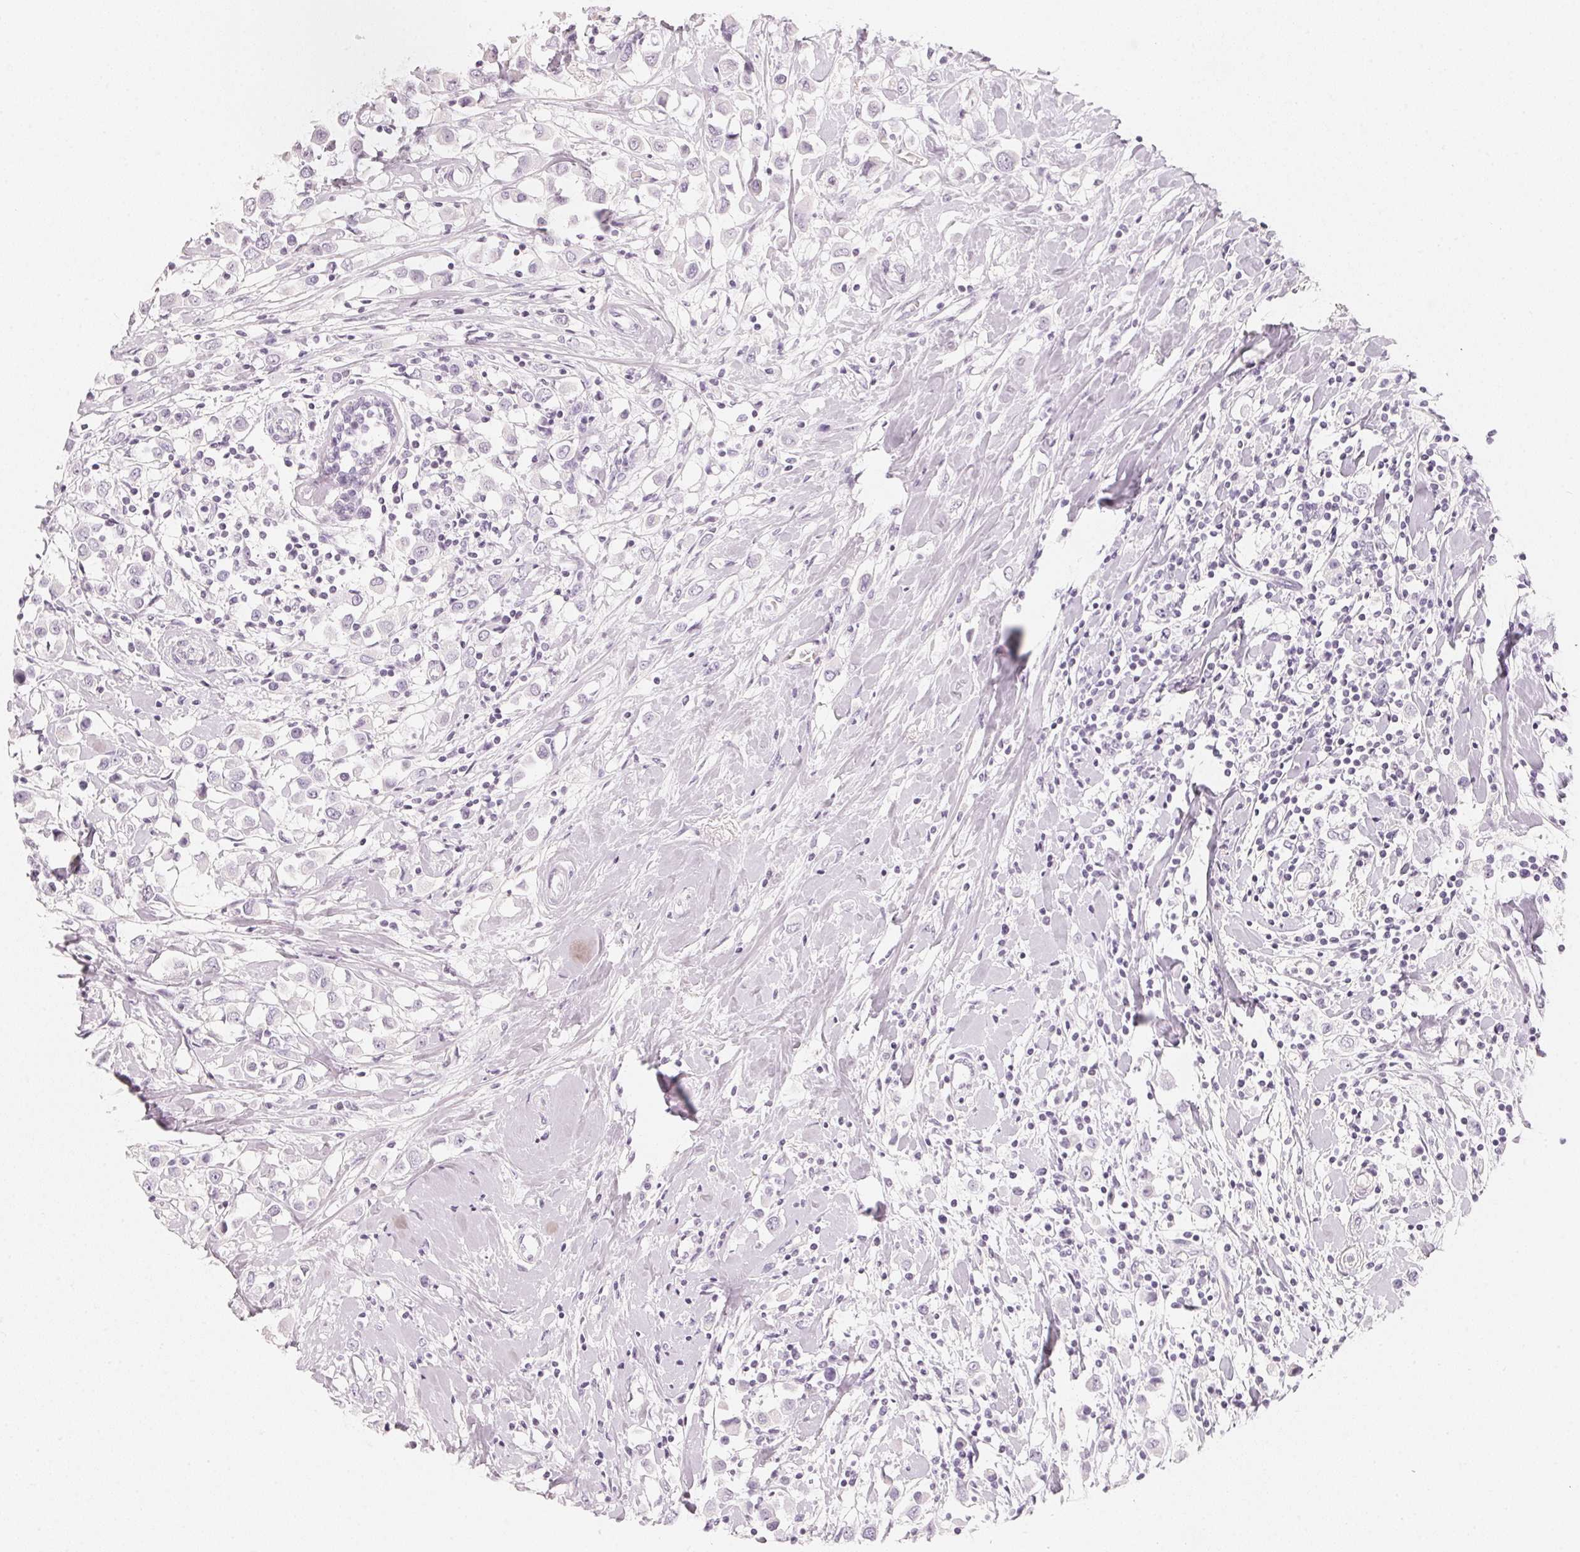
{"staining": {"intensity": "negative", "quantity": "none", "location": "none"}, "tissue": "breast cancer", "cell_type": "Tumor cells", "image_type": "cancer", "snomed": [{"axis": "morphology", "description": "Duct carcinoma"}, {"axis": "topography", "description": "Breast"}], "caption": "DAB (3,3'-diaminobenzidine) immunohistochemical staining of infiltrating ductal carcinoma (breast) shows no significant positivity in tumor cells.", "gene": "SLC22A8", "patient": {"sex": "female", "age": 61}}